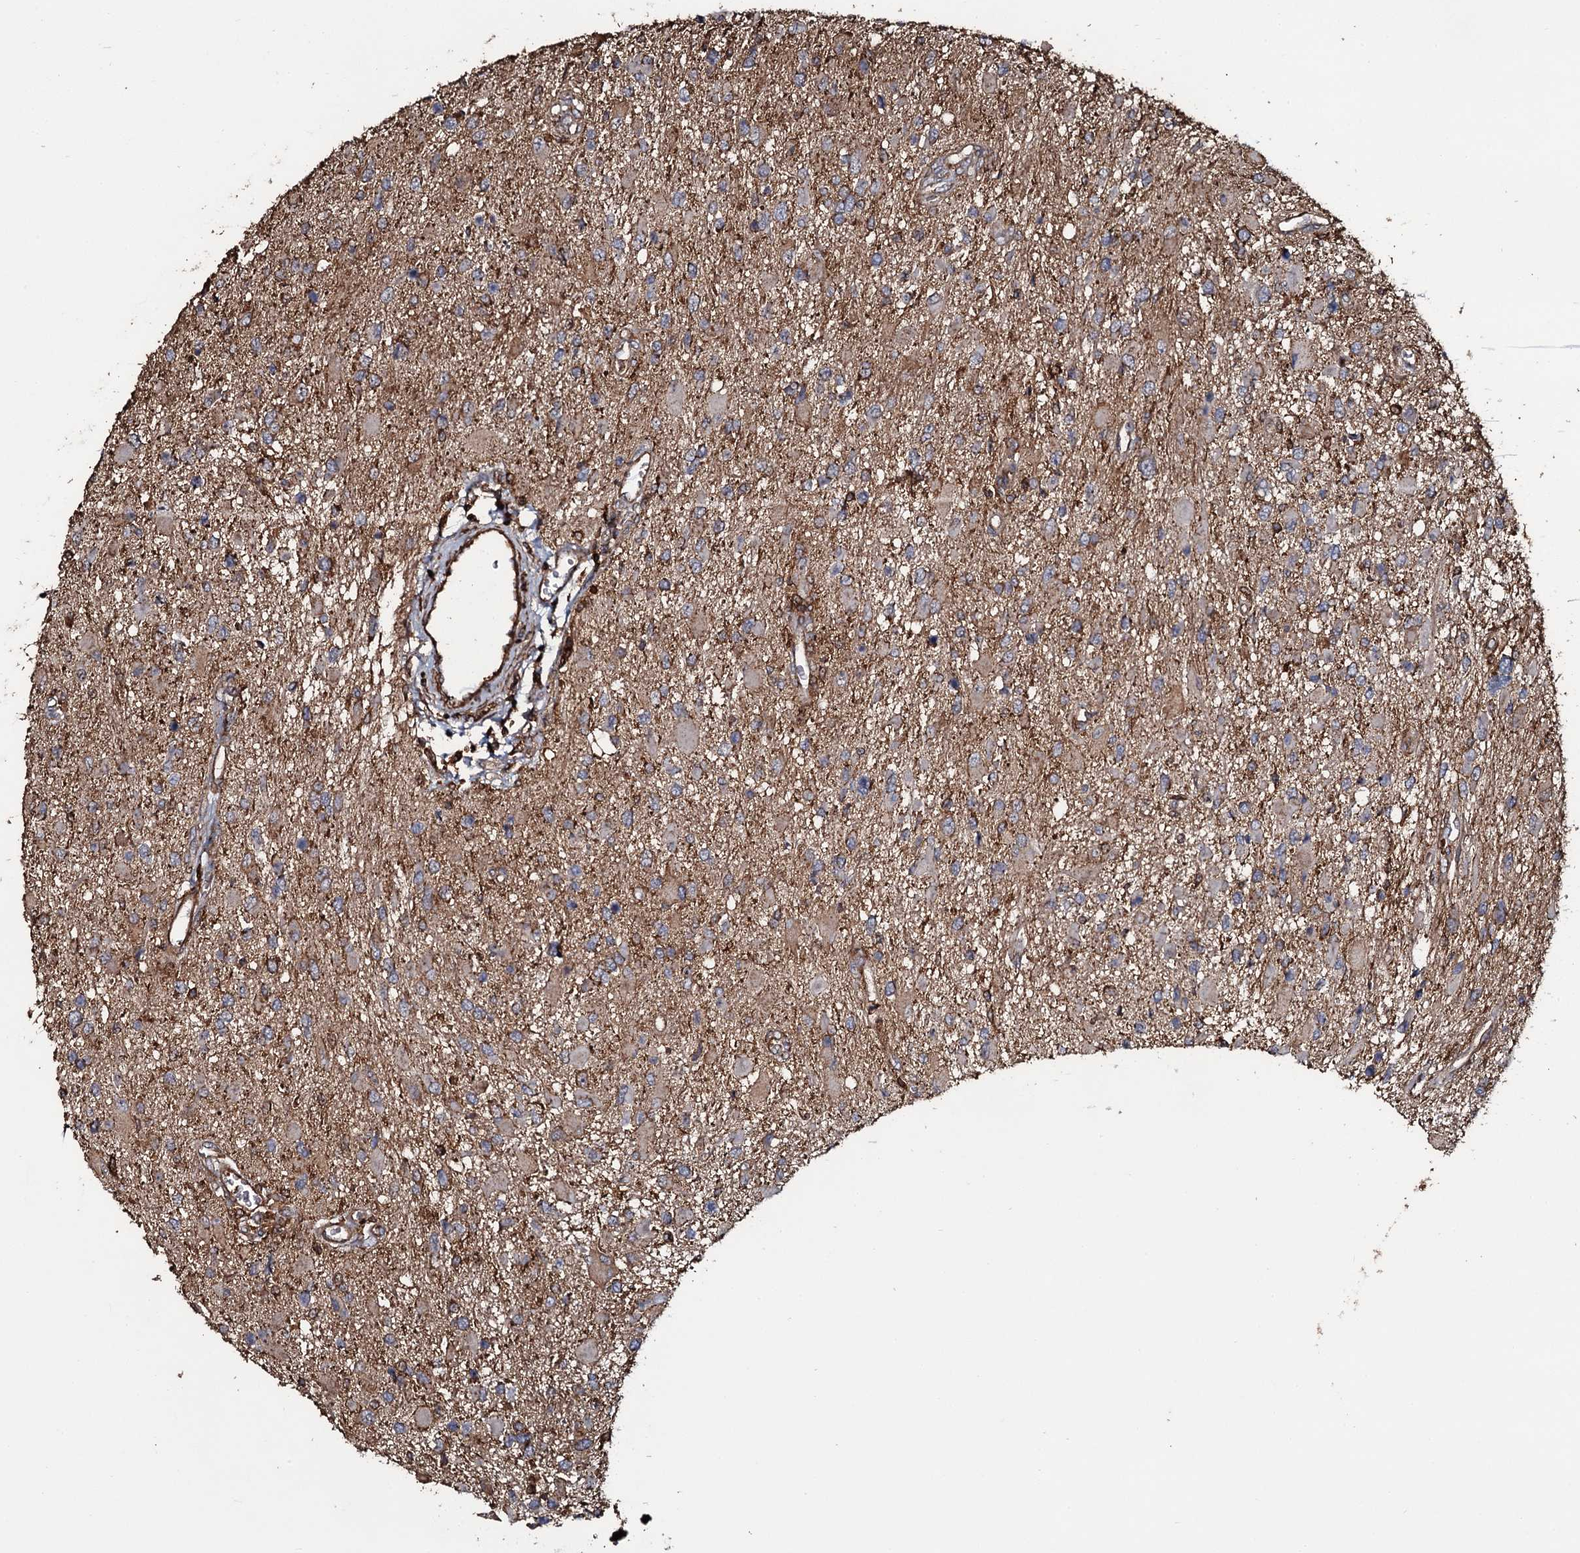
{"staining": {"intensity": "weak", "quantity": "25%-75%", "location": "cytoplasmic/membranous"}, "tissue": "glioma", "cell_type": "Tumor cells", "image_type": "cancer", "snomed": [{"axis": "morphology", "description": "Glioma, malignant, High grade"}, {"axis": "topography", "description": "Brain"}], "caption": "Glioma stained with DAB (3,3'-diaminobenzidine) immunohistochemistry (IHC) shows low levels of weak cytoplasmic/membranous expression in about 25%-75% of tumor cells. The protein is shown in brown color, while the nuclei are stained blue.", "gene": "VWA8", "patient": {"sex": "male", "age": 53}}